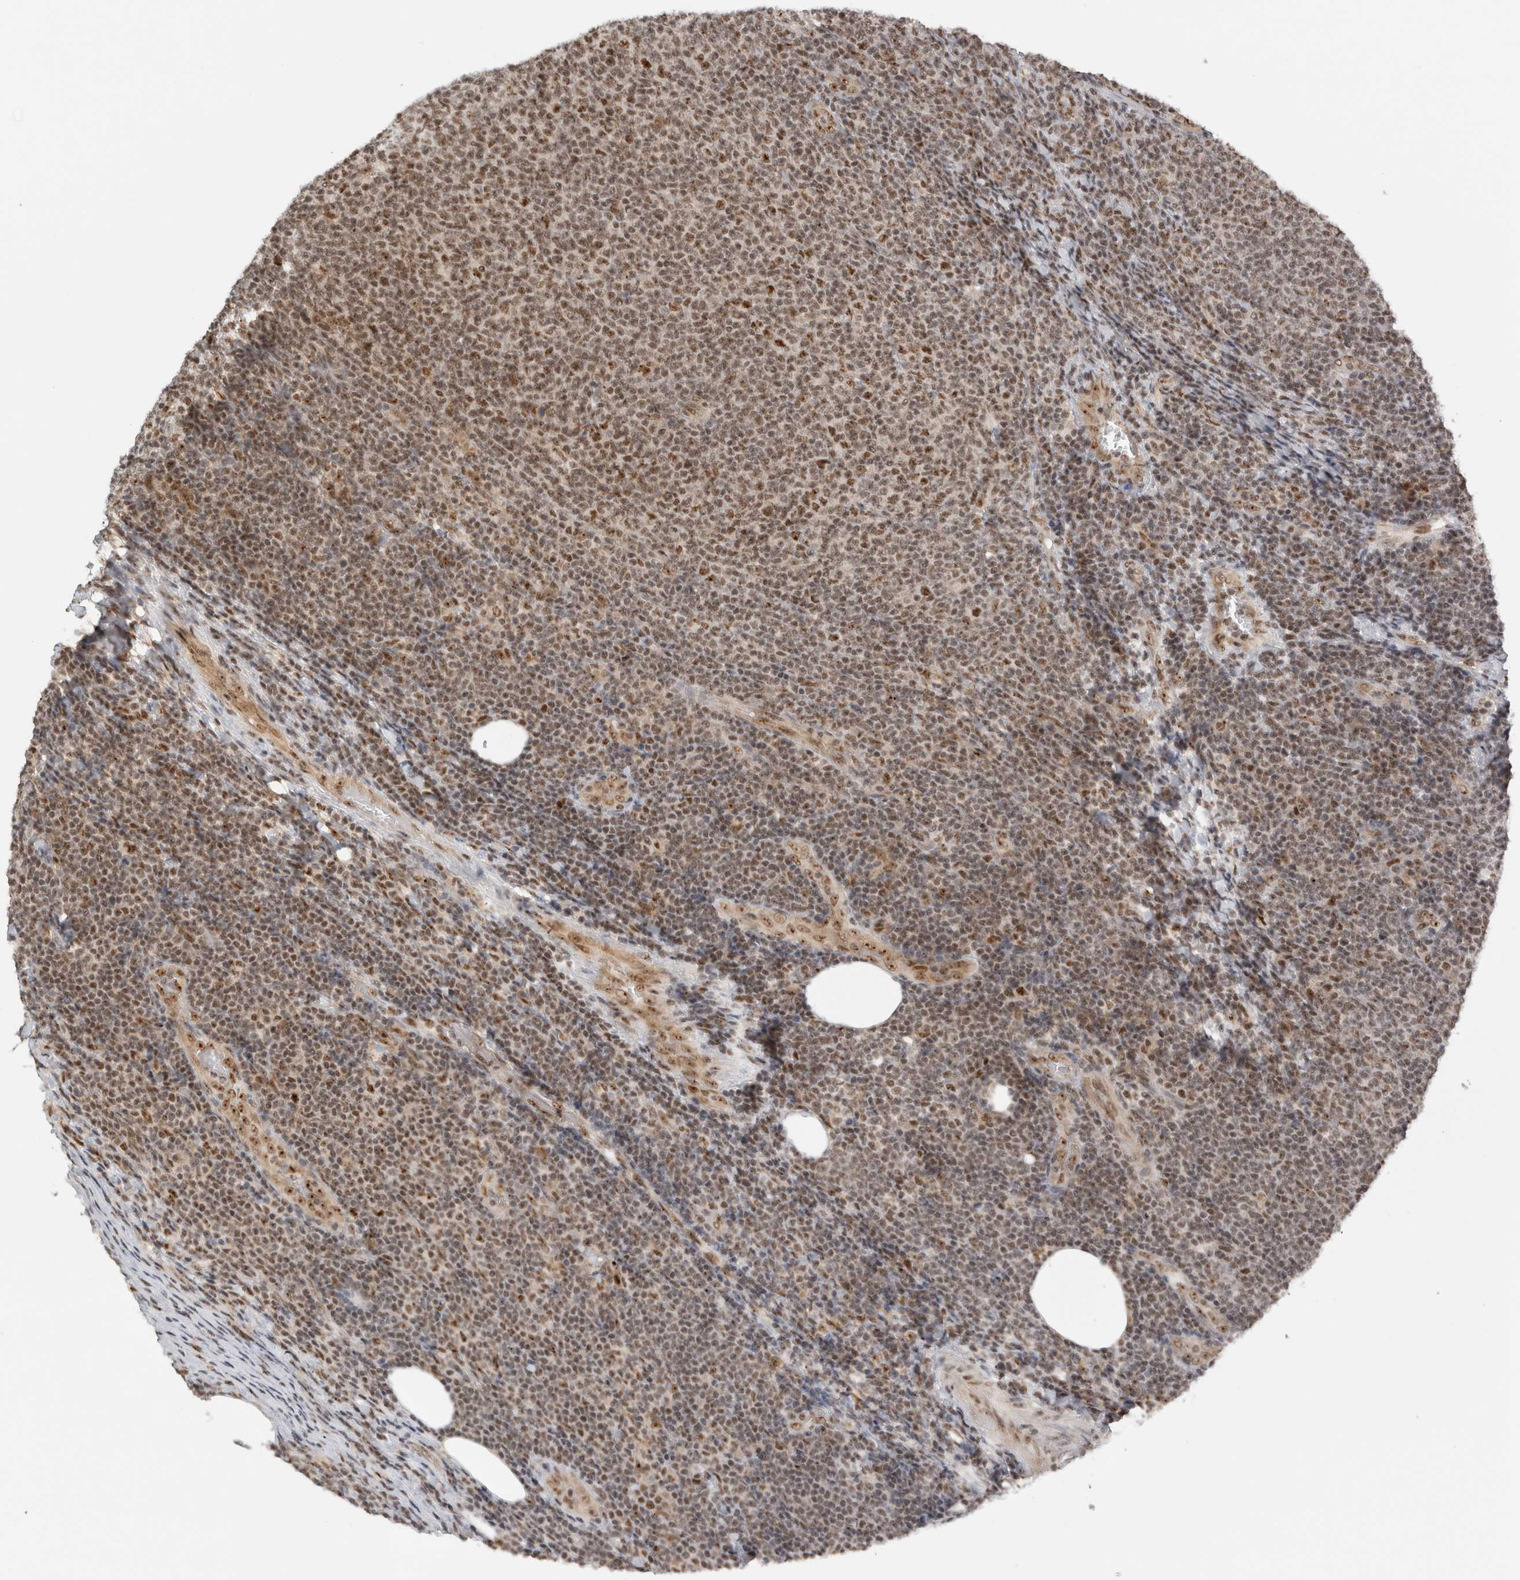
{"staining": {"intensity": "moderate", "quantity": ">75%", "location": "nuclear"}, "tissue": "lymphoma", "cell_type": "Tumor cells", "image_type": "cancer", "snomed": [{"axis": "morphology", "description": "Malignant lymphoma, non-Hodgkin's type, Low grade"}, {"axis": "topography", "description": "Lymph node"}], "caption": "Low-grade malignant lymphoma, non-Hodgkin's type tissue exhibits moderate nuclear staining in about >75% of tumor cells", "gene": "EBNA1BP2", "patient": {"sex": "male", "age": 66}}